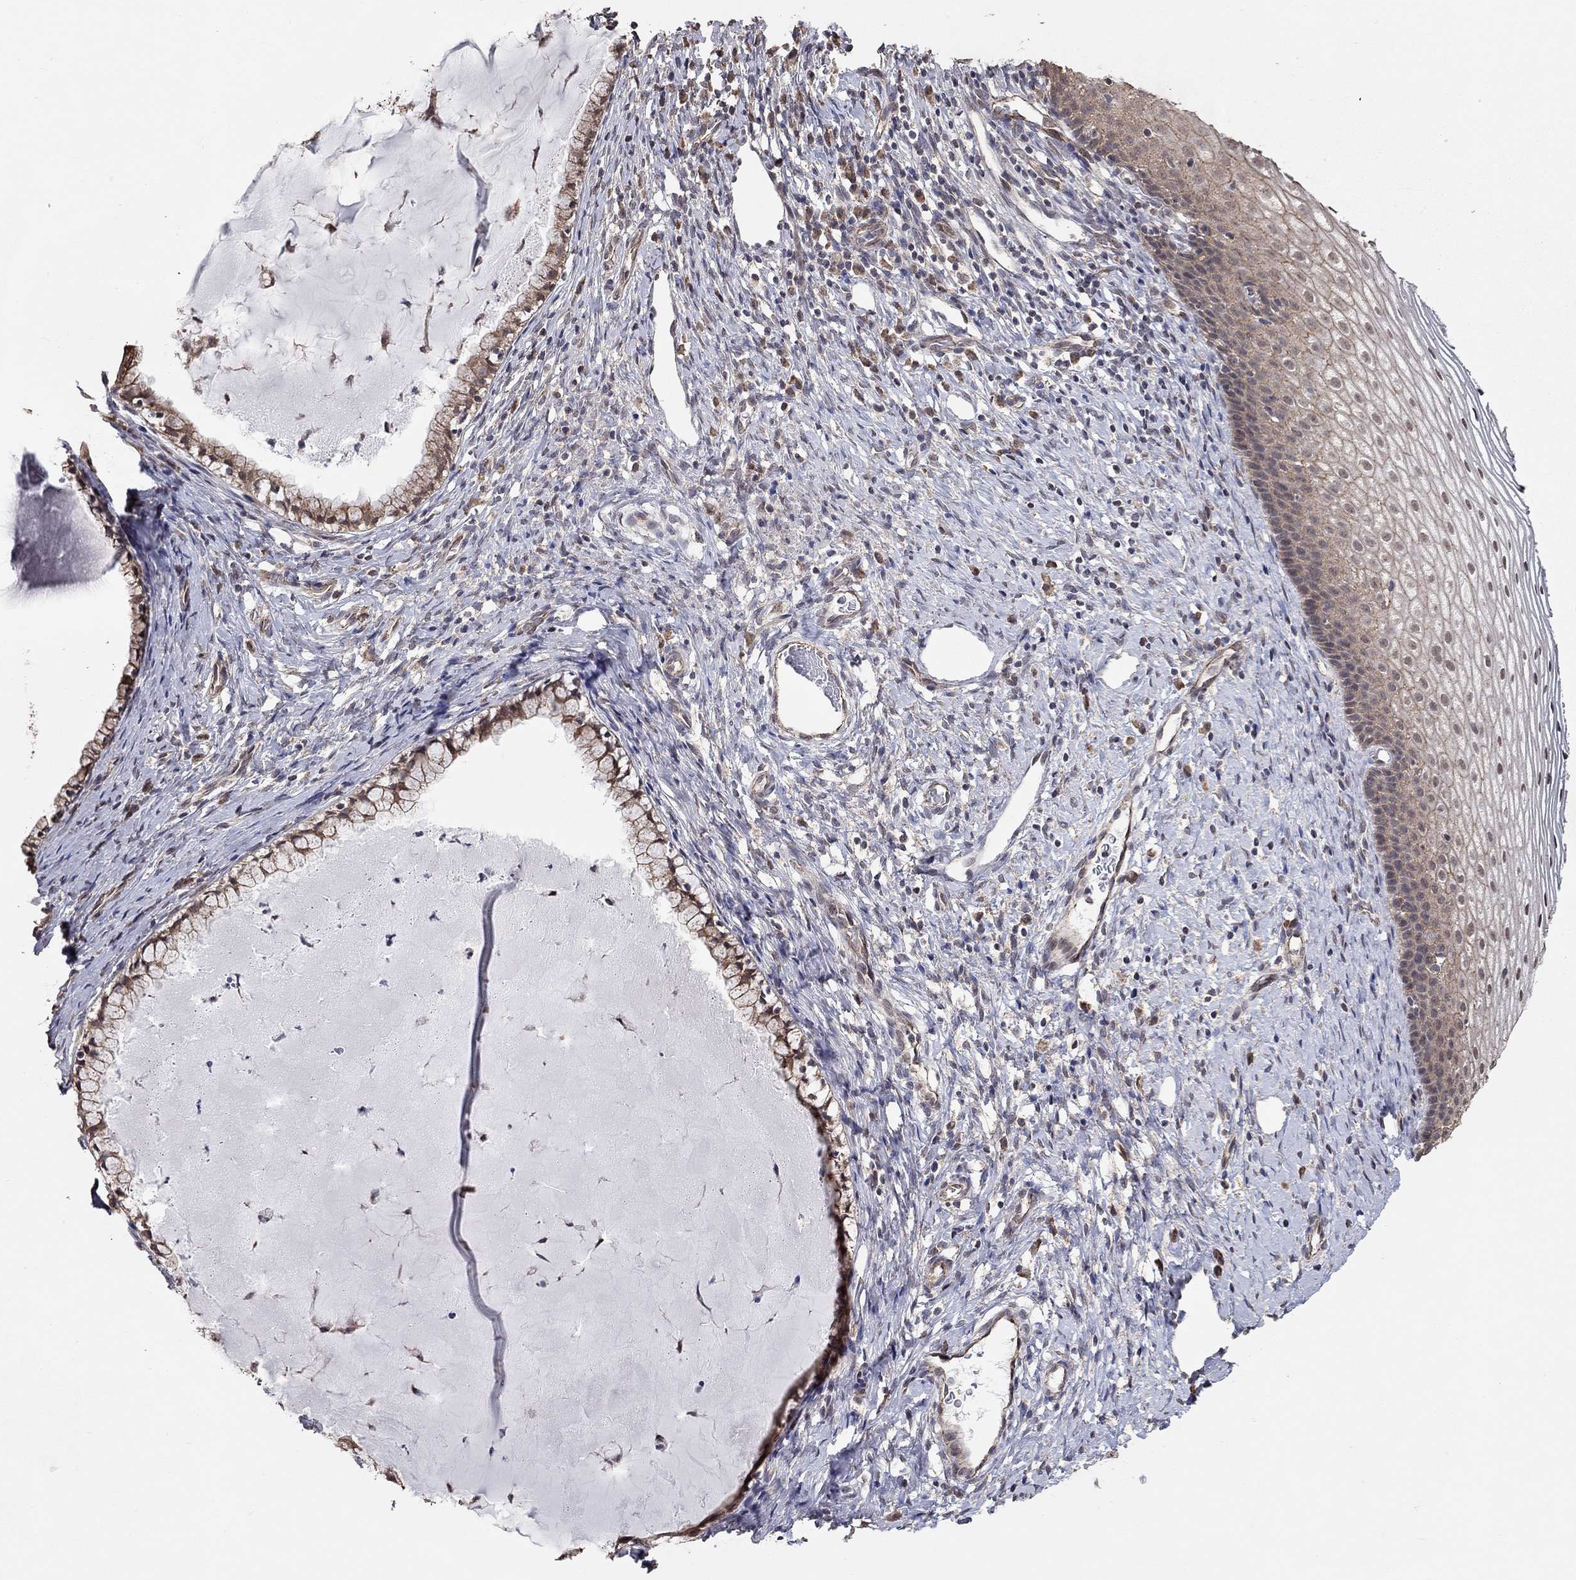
{"staining": {"intensity": "strong", "quantity": "<25%", "location": "cytoplasmic/membranous"}, "tissue": "cervix", "cell_type": "Glandular cells", "image_type": "normal", "snomed": [{"axis": "morphology", "description": "Normal tissue, NOS"}, {"axis": "topography", "description": "Cervix"}], "caption": "Normal cervix displays strong cytoplasmic/membranous staining in approximately <25% of glandular cells The staining was performed using DAB, with brown indicating positive protein expression. Nuclei are stained blue with hematoxylin..", "gene": "ANKRA2", "patient": {"sex": "female", "age": 39}}